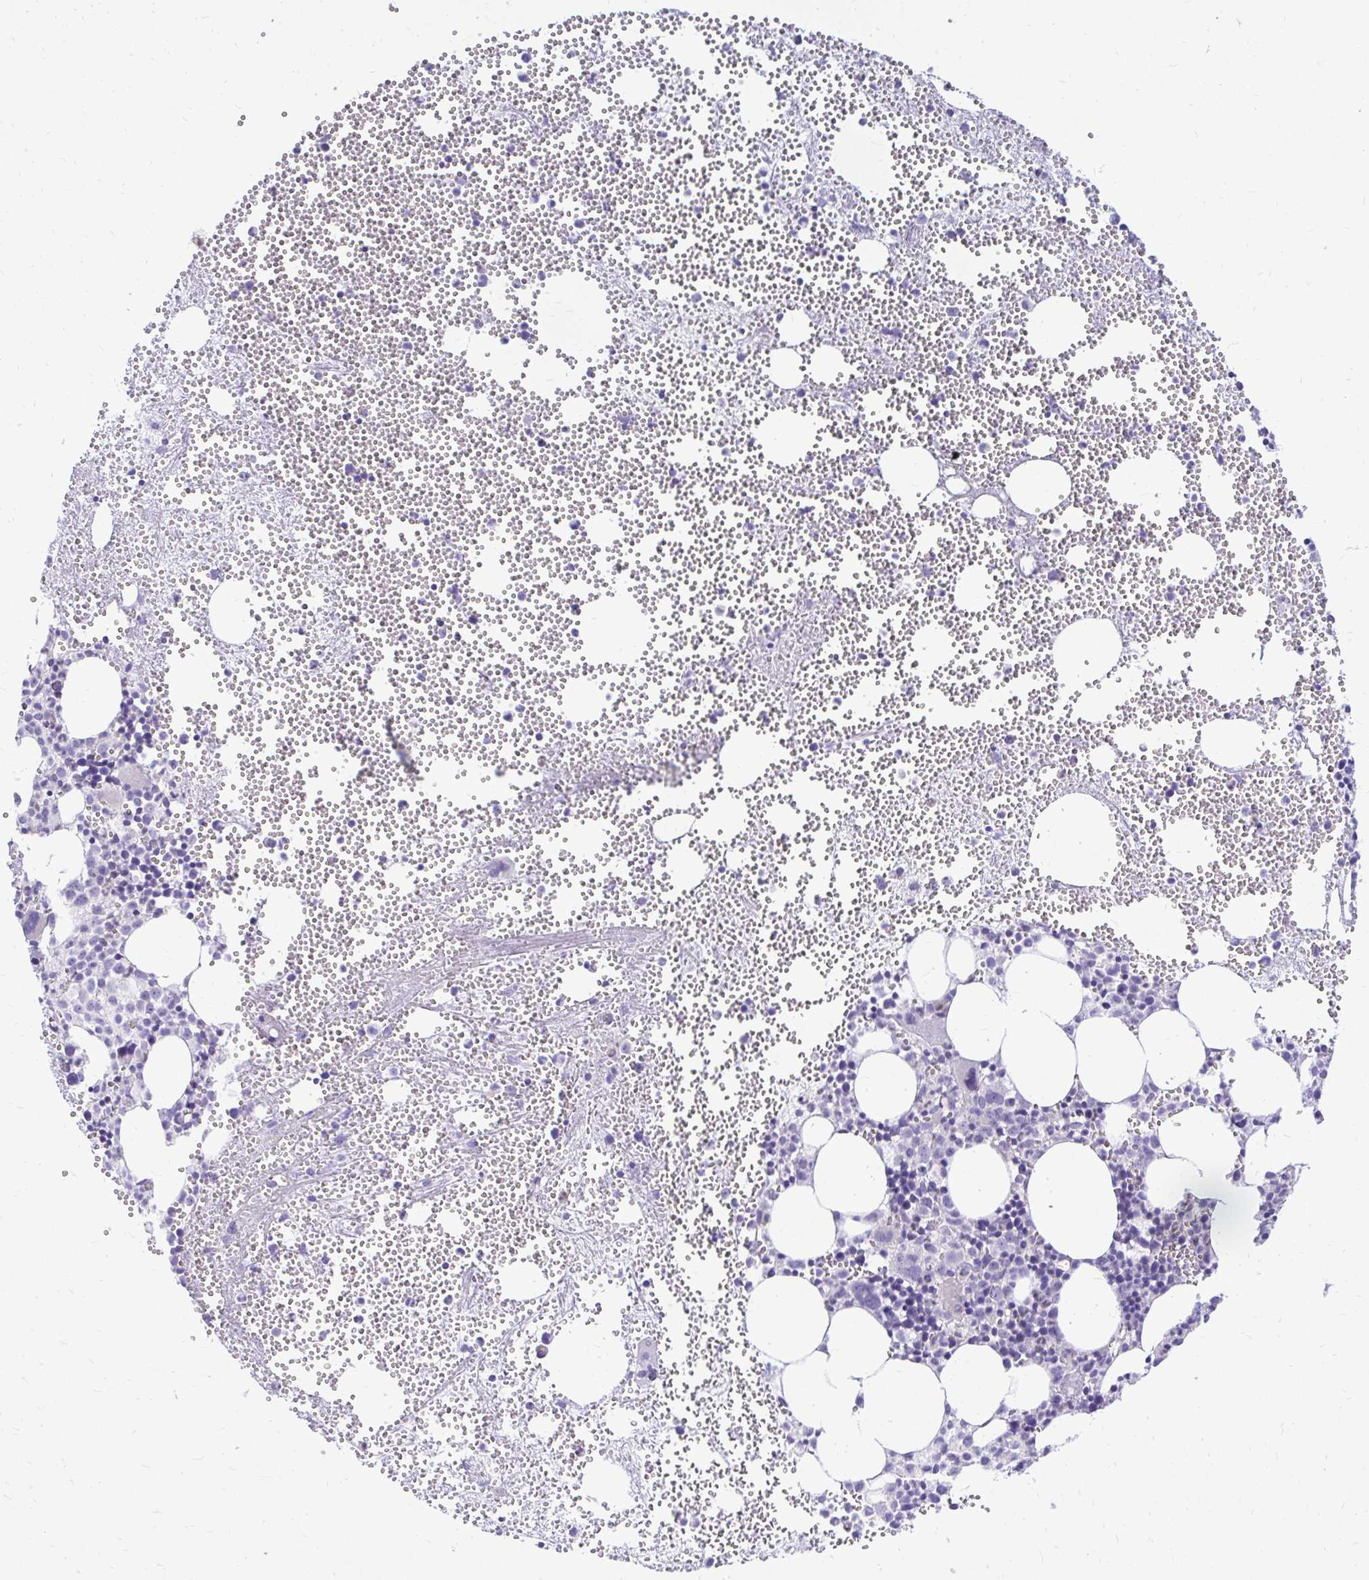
{"staining": {"intensity": "negative", "quantity": "none", "location": "none"}, "tissue": "bone marrow", "cell_type": "Hematopoietic cells", "image_type": "normal", "snomed": [{"axis": "morphology", "description": "Normal tissue, NOS"}, {"axis": "topography", "description": "Bone marrow"}], "caption": "An IHC micrograph of benign bone marrow is shown. There is no staining in hematopoietic cells of bone marrow. The staining is performed using DAB brown chromogen with nuclei counter-stained in using hematoxylin.", "gene": "ZSWIM9", "patient": {"sex": "female", "age": 57}}